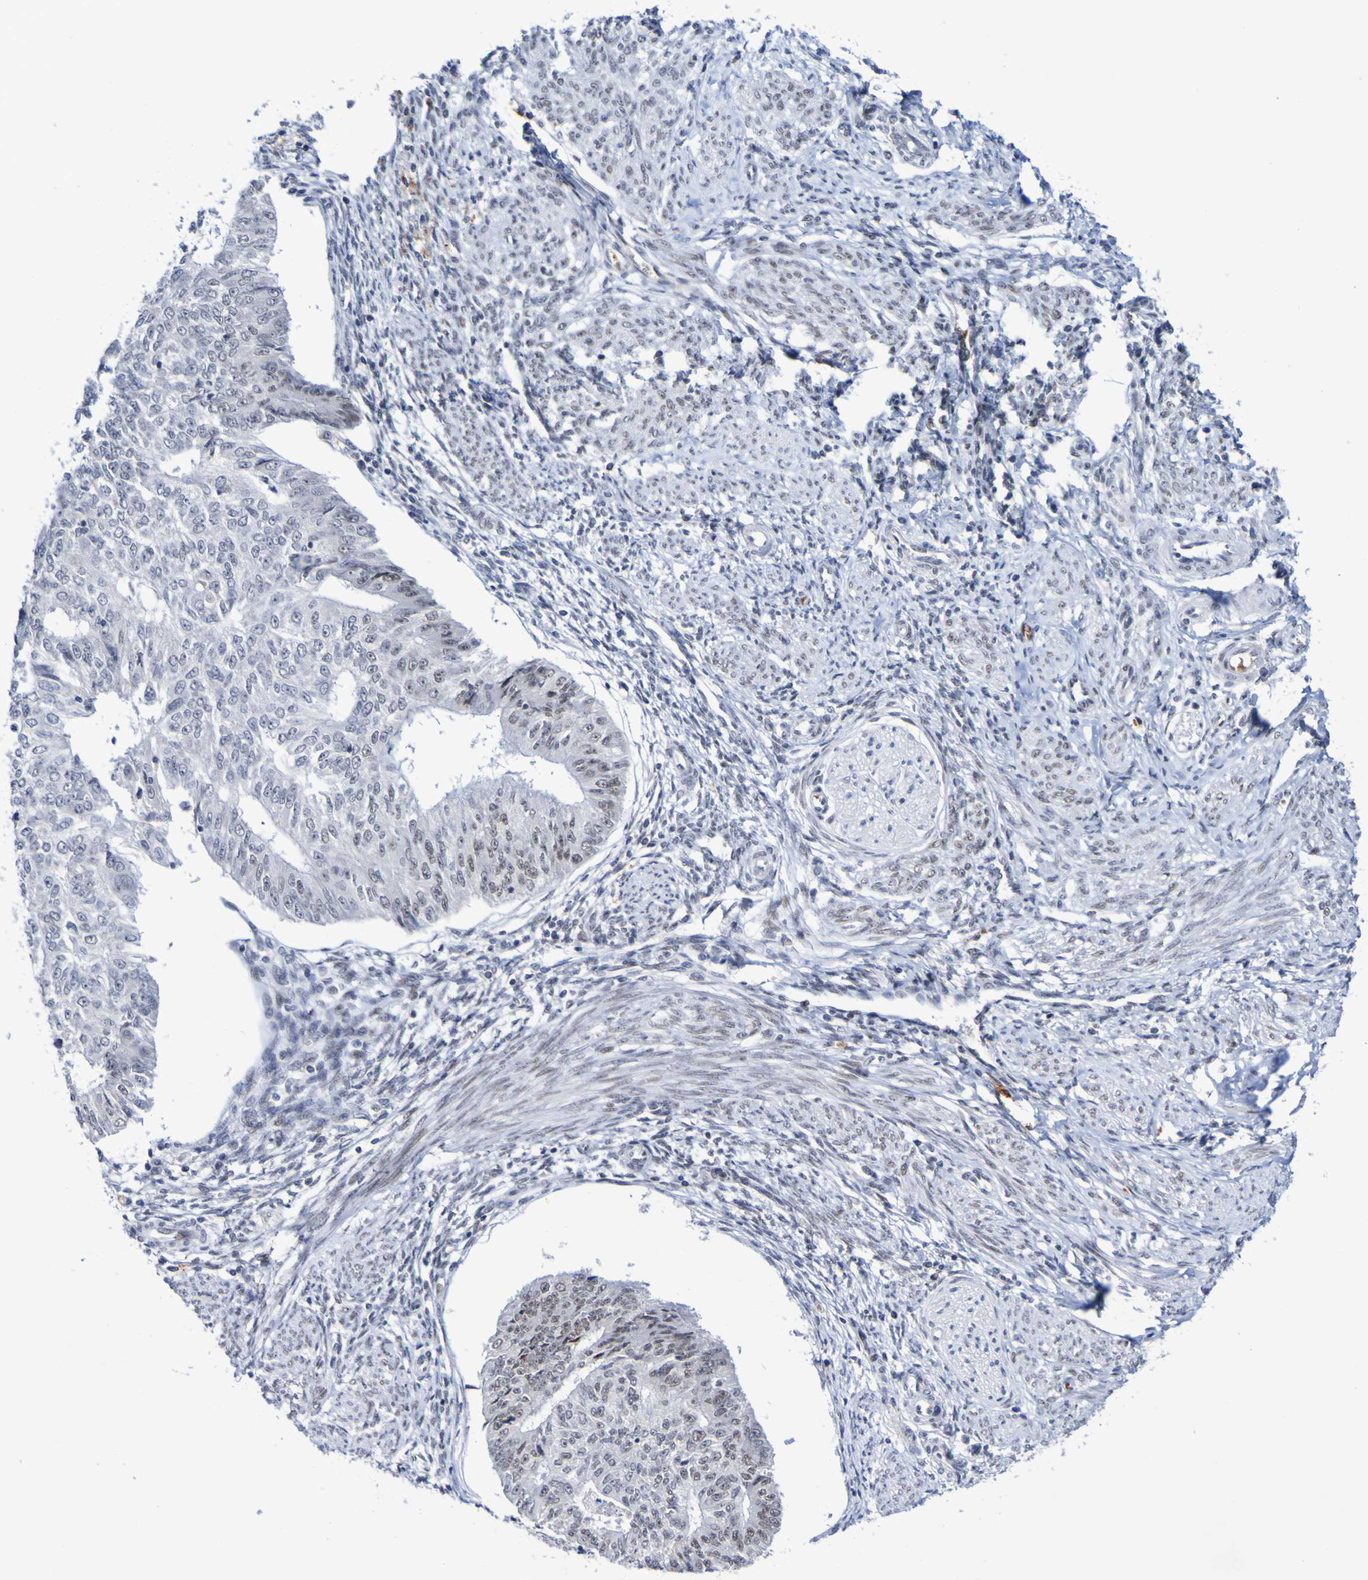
{"staining": {"intensity": "moderate", "quantity": "25%-75%", "location": "nuclear"}, "tissue": "endometrial cancer", "cell_type": "Tumor cells", "image_type": "cancer", "snomed": [{"axis": "morphology", "description": "Adenocarcinoma, NOS"}, {"axis": "topography", "description": "Endometrium"}], "caption": "This photomicrograph reveals adenocarcinoma (endometrial) stained with immunohistochemistry (IHC) to label a protein in brown. The nuclear of tumor cells show moderate positivity for the protein. Nuclei are counter-stained blue.", "gene": "PCGF1", "patient": {"sex": "female", "age": 32}}